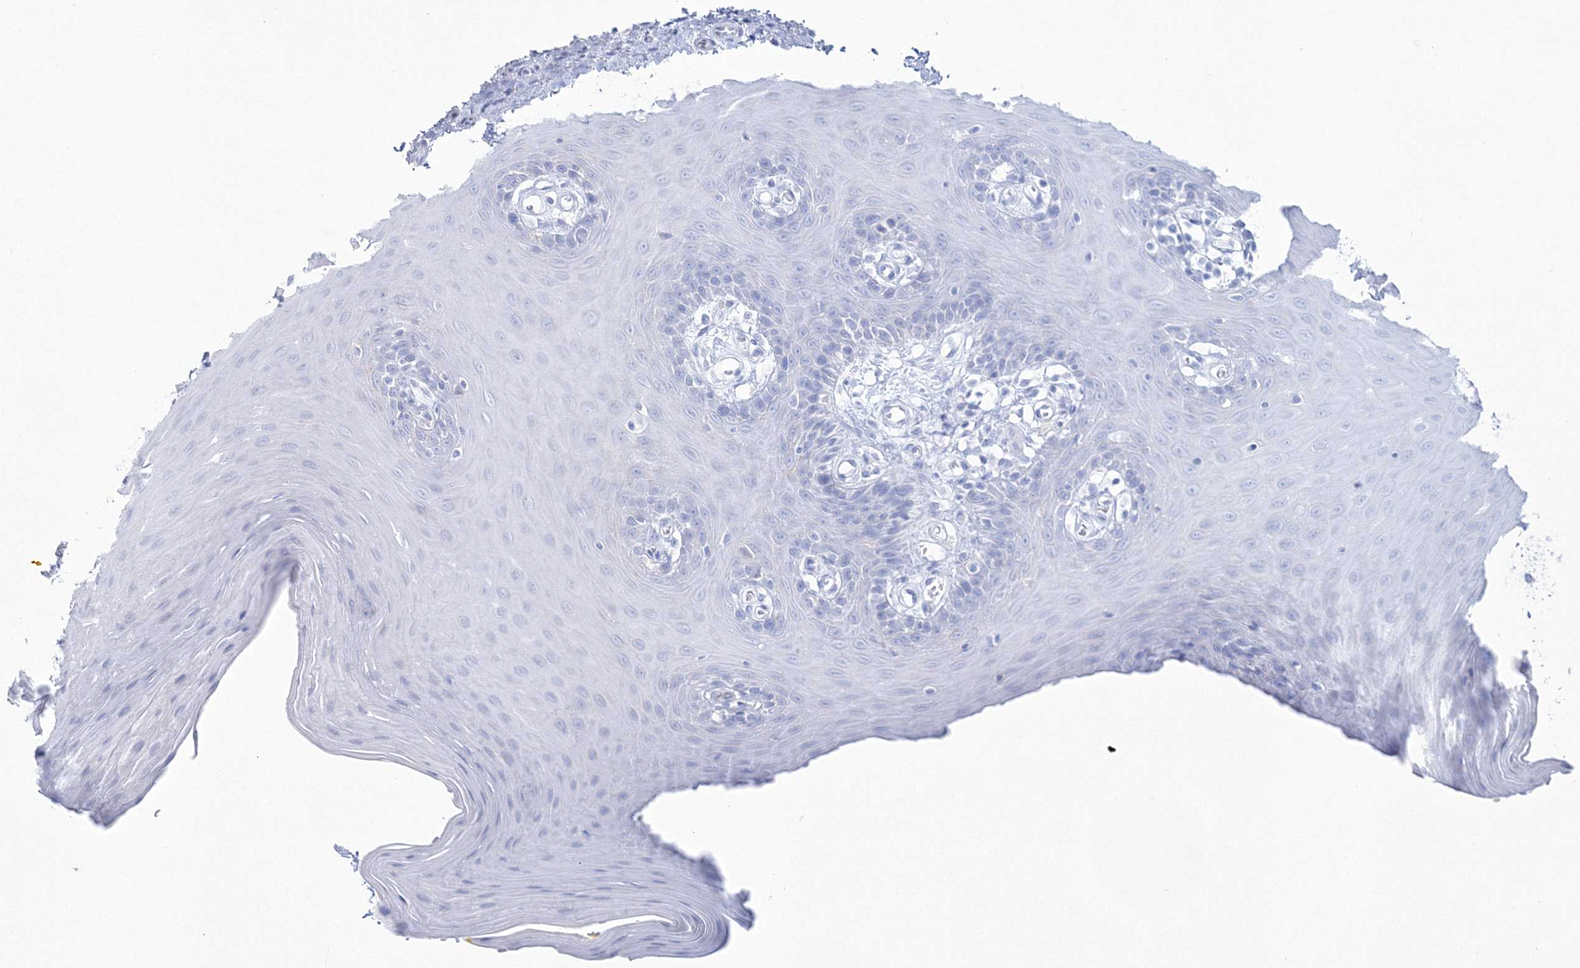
{"staining": {"intensity": "negative", "quantity": "none", "location": "none"}, "tissue": "oral mucosa", "cell_type": "Squamous epithelial cells", "image_type": "normal", "snomed": [{"axis": "morphology", "description": "Normal tissue, NOS"}, {"axis": "morphology", "description": "Squamous cell carcinoma, NOS"}, {"axis": "topography", "description": "Skeletal muscle"}, {"axis": "topography", "description": "Oral tissue"}, {"axis": "topography", "description": "Salivary gland"}, {"axis": "topography", "description": "Head-Neck"}], "caption": "This is a photomicrograph of immunohistochemistry staining of benign oral mucosa, which shows no staining in squamous epithelial cells. (Stains: DAB (3,3'-diaminobenzidine) immunohistochemistry with hematoxylin counter stain, Microscopy: brightfield microscopy at high magnification).", "gene": "HYAL2", "patient": {"sex": "male", "age": 54}}